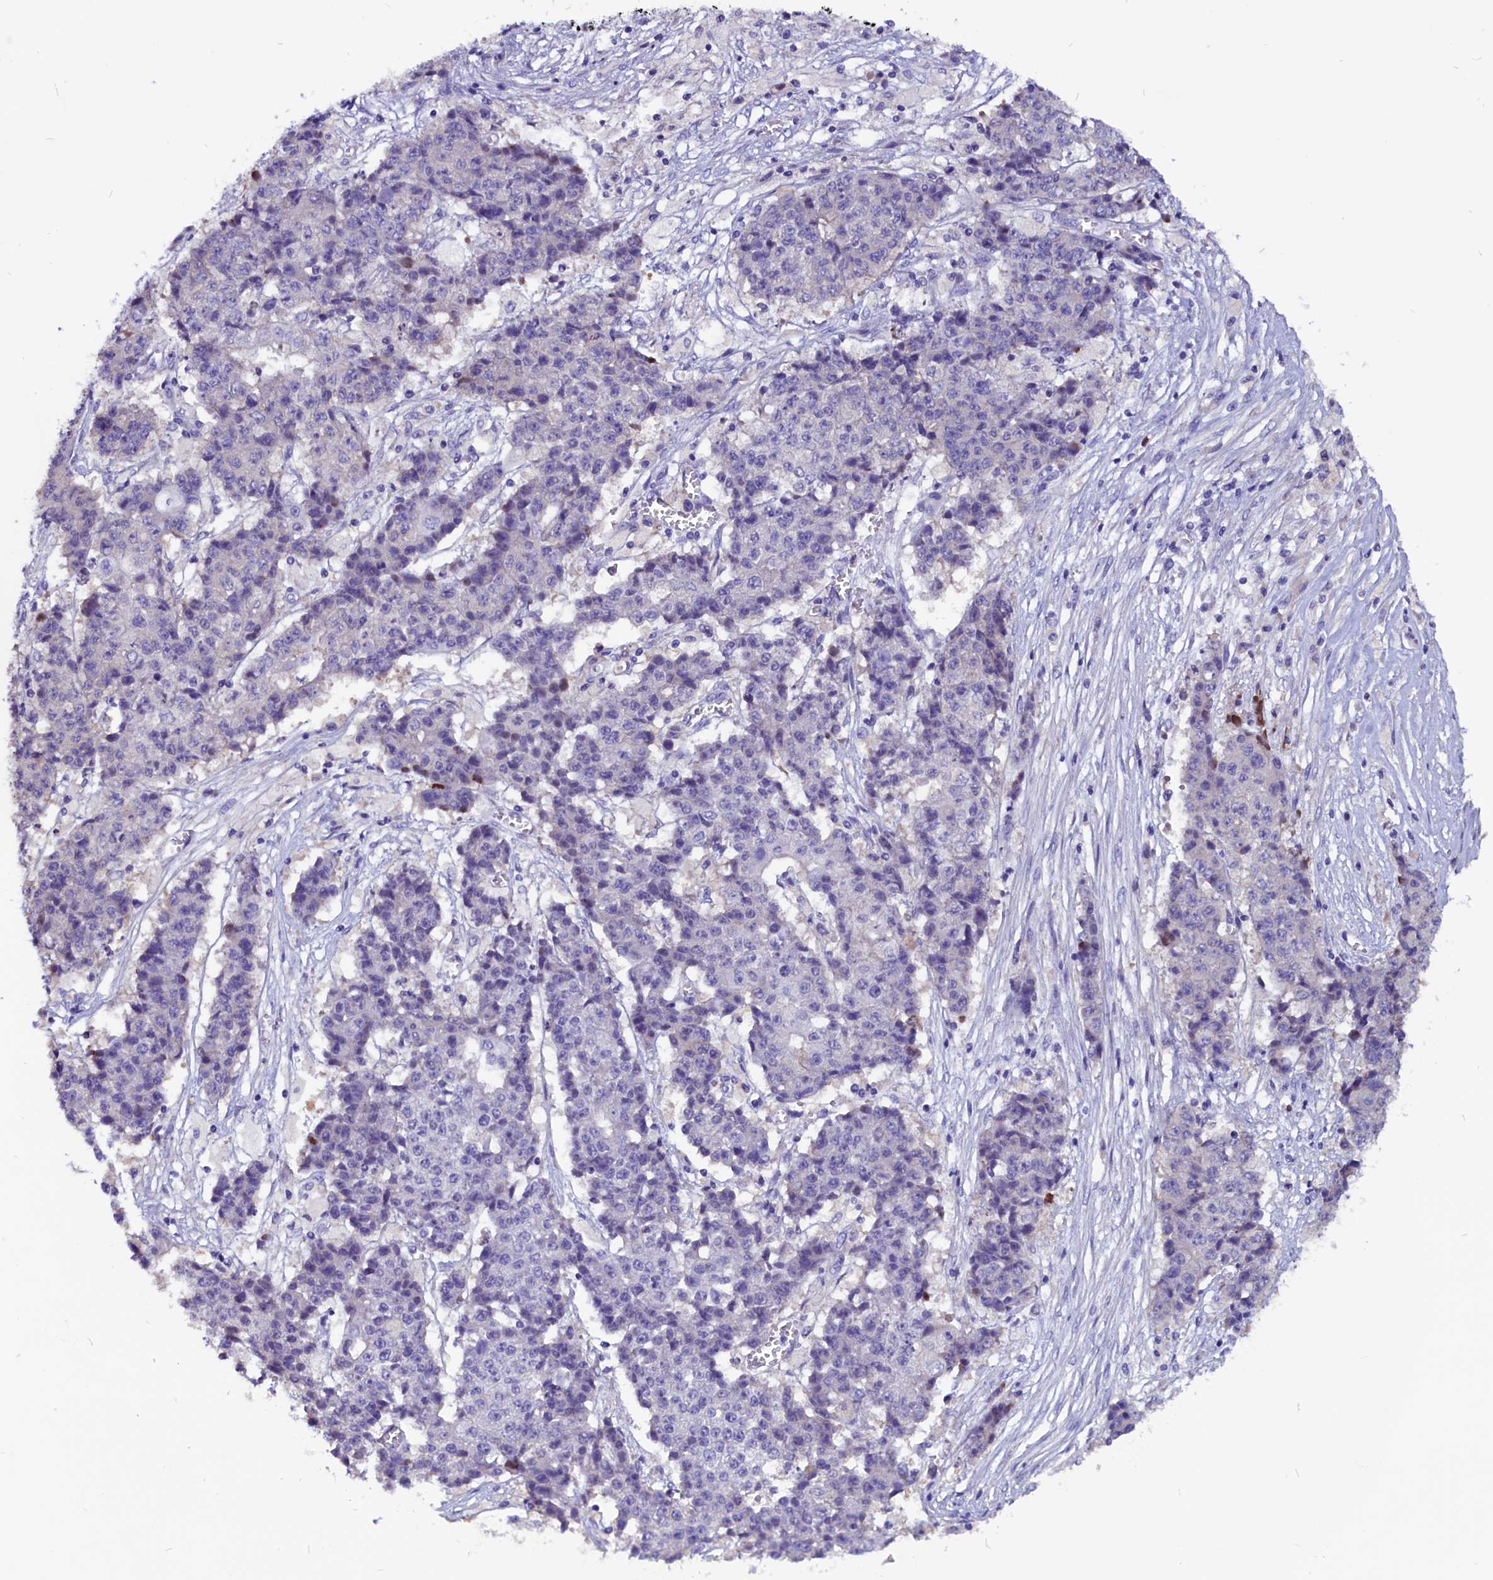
{"staining": {"intensity": "negative", "quantity": "none", "location": "none"}, "tissue": "ovarian cancer", "cell_type": "Tumor cells", "image_type": "cancer", "snomed": [{"axis": "morphology", "description": "Carcinoma, endometroid"}, {"axis": "topography", "description": "Ovary"}], "caption": "Ovarian cancer (endometroid carcinoma) was stained to show a protein in brown. There is no significant staining in tumor cells. (DAB (3,3'-diaminobenzidine) immunohistochemistry (IHC) with hematoxylin counter stain).", "gene": "CCBE1", "patient": {"sex": "female", "age": 42}}